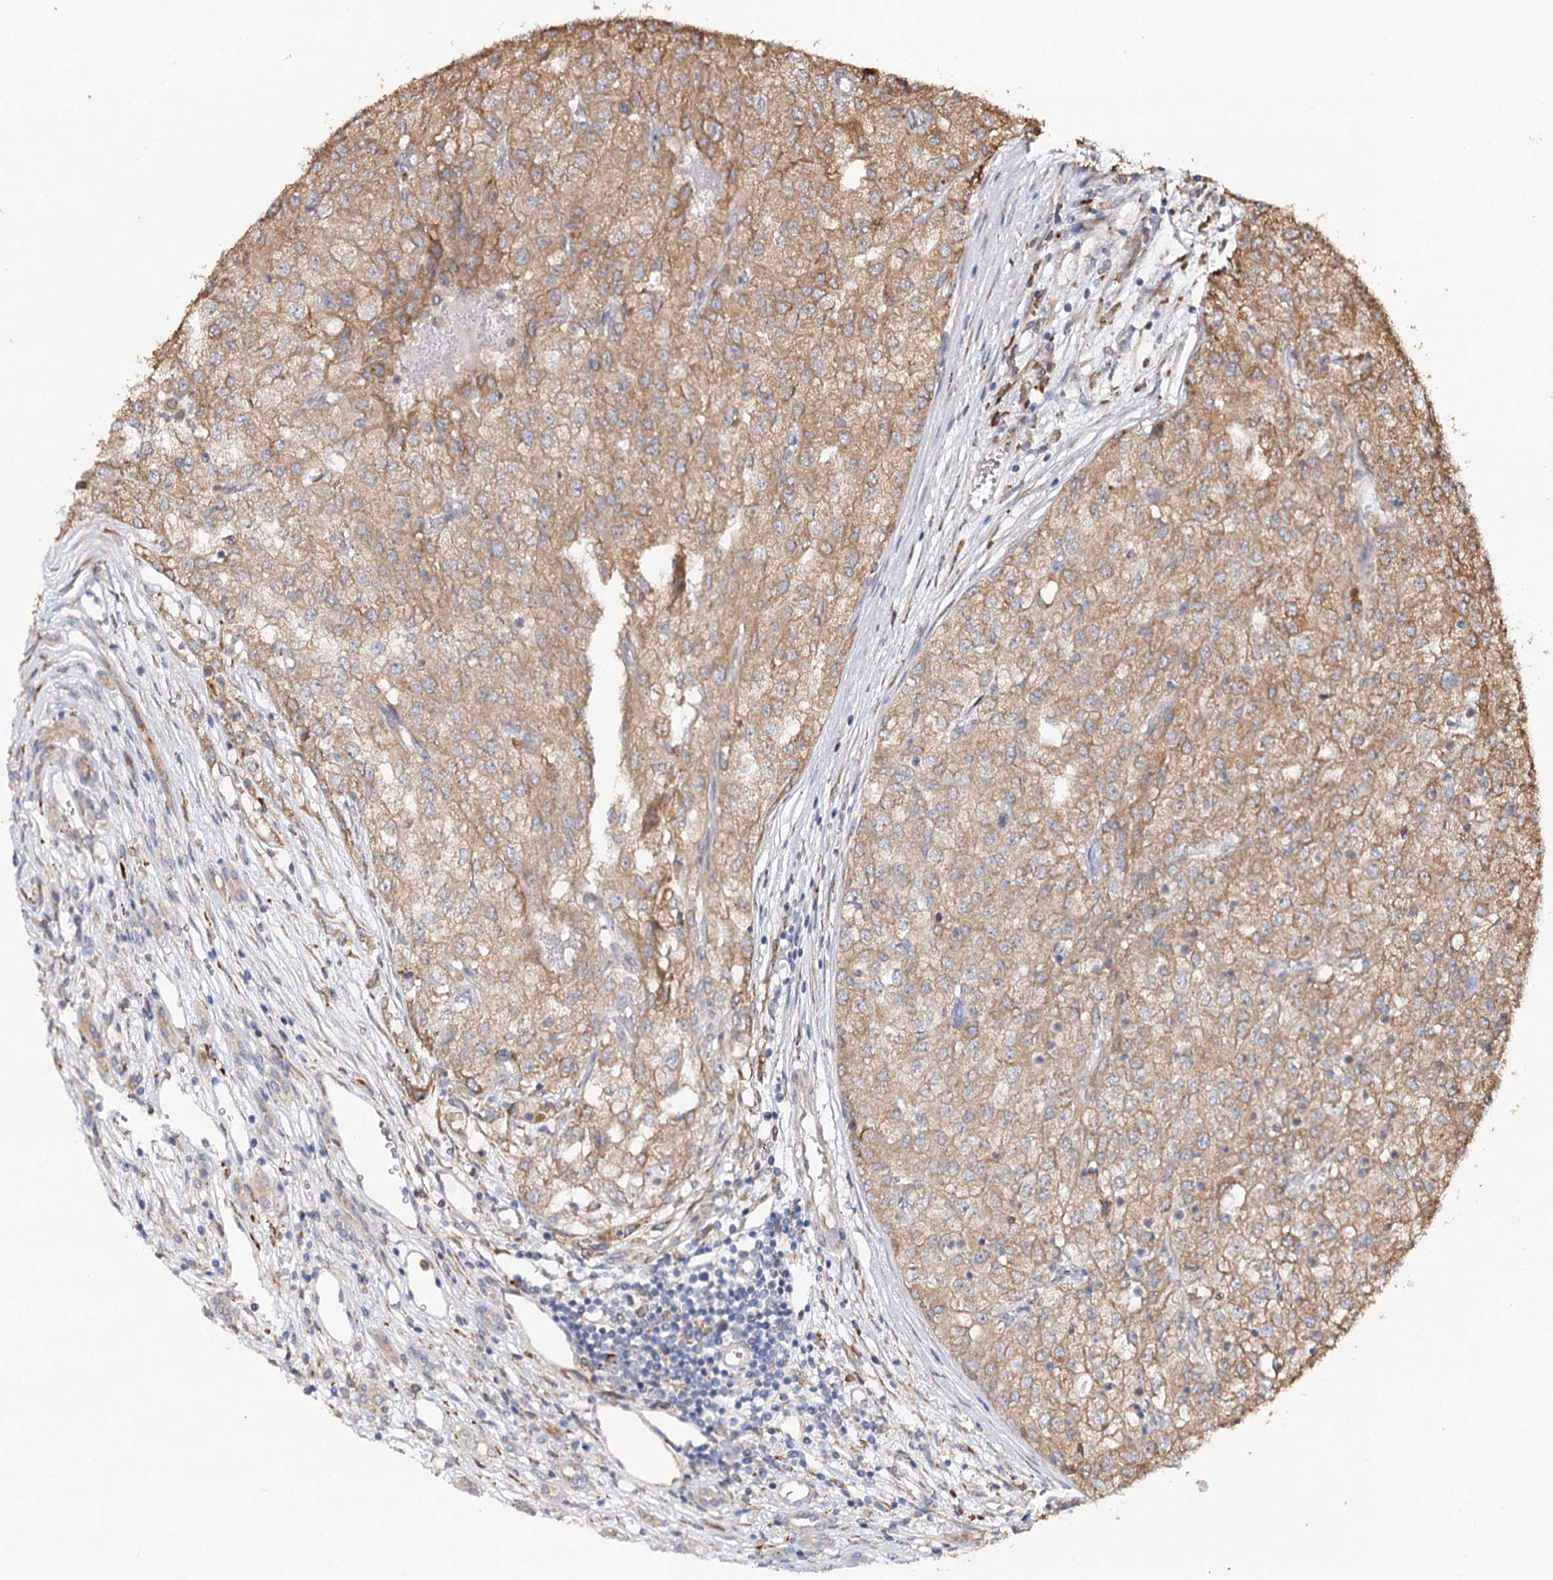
{"staining": {"intensity": "moderate", "quantity": ">75%", "location": "cytoplasmic/membranous"}, "tissue": "renal cancer", "cell_type": "Tumor cells", "image_type": "cancer", "snomed": [{"axis": "morphology", "description": "Adenocarcinoma, NOS"}, {"axis": "topography", "description": "Kidney"}], "caption": "Tumor cells demonstrate medium levels of moderate cytoplasmic/membranous staining in approximately >75% of cells in renal adenocarcinoma.", "gene": "VEGFA", "patient": {"sex": "female", "age": 54}}